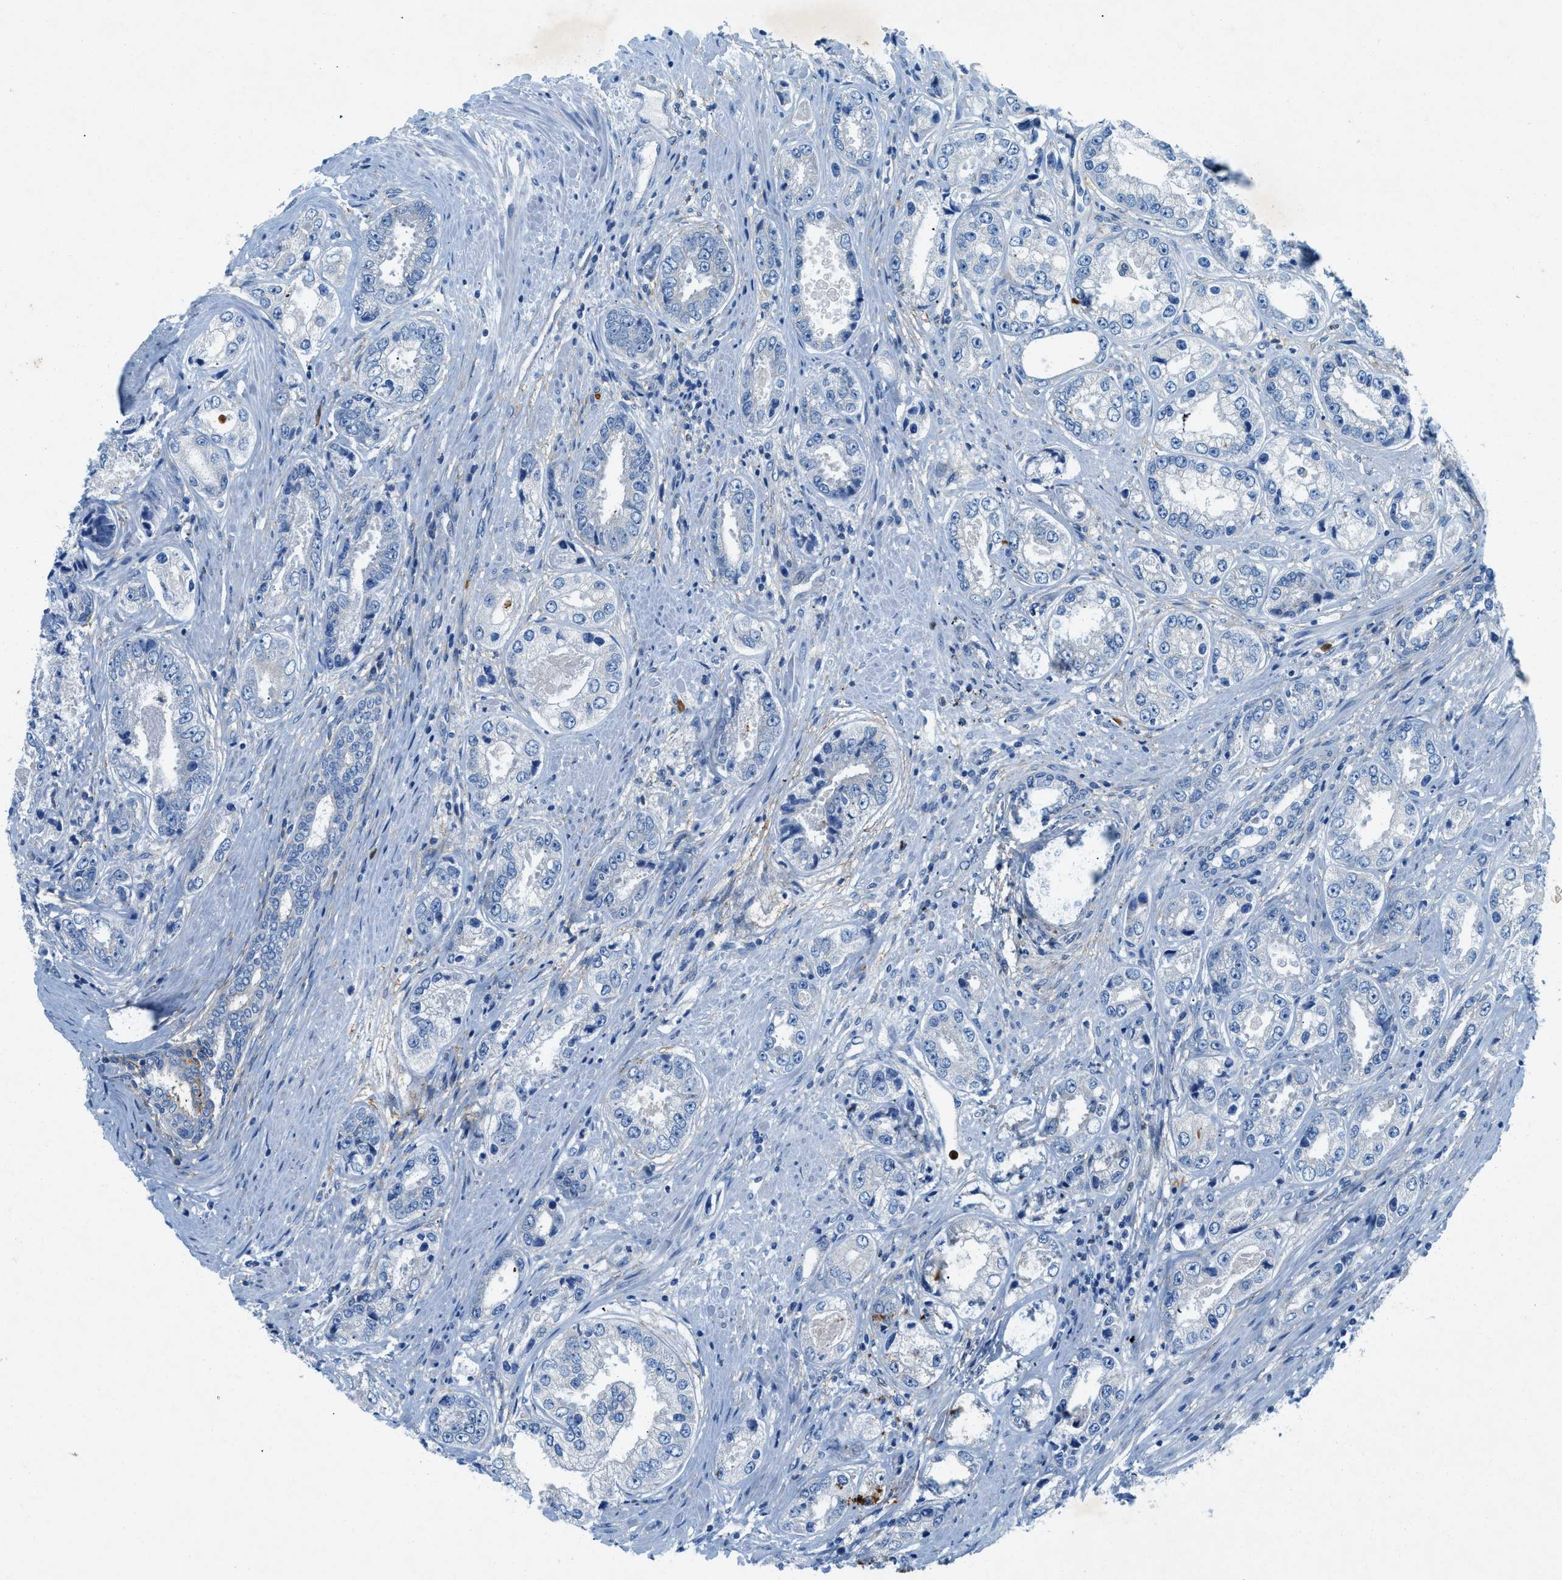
{"staining": {"intensity": "negative", "quantity": "none", "location": "none"}, "tissue": "prostate cancer", "cell_type": "Tumor cells", "image_type": "cancer", "snomed": [{"axis": "morphology", "description": "Adenocarcinoma, High grade"}, {"axis": "topography", "description": "Prostate"}], "caption": "Tumor cells are negative for protein expression in human prostate cancer.", "gene": "ZDHHC13", "patient": {"sex": "male", "age": 61}}